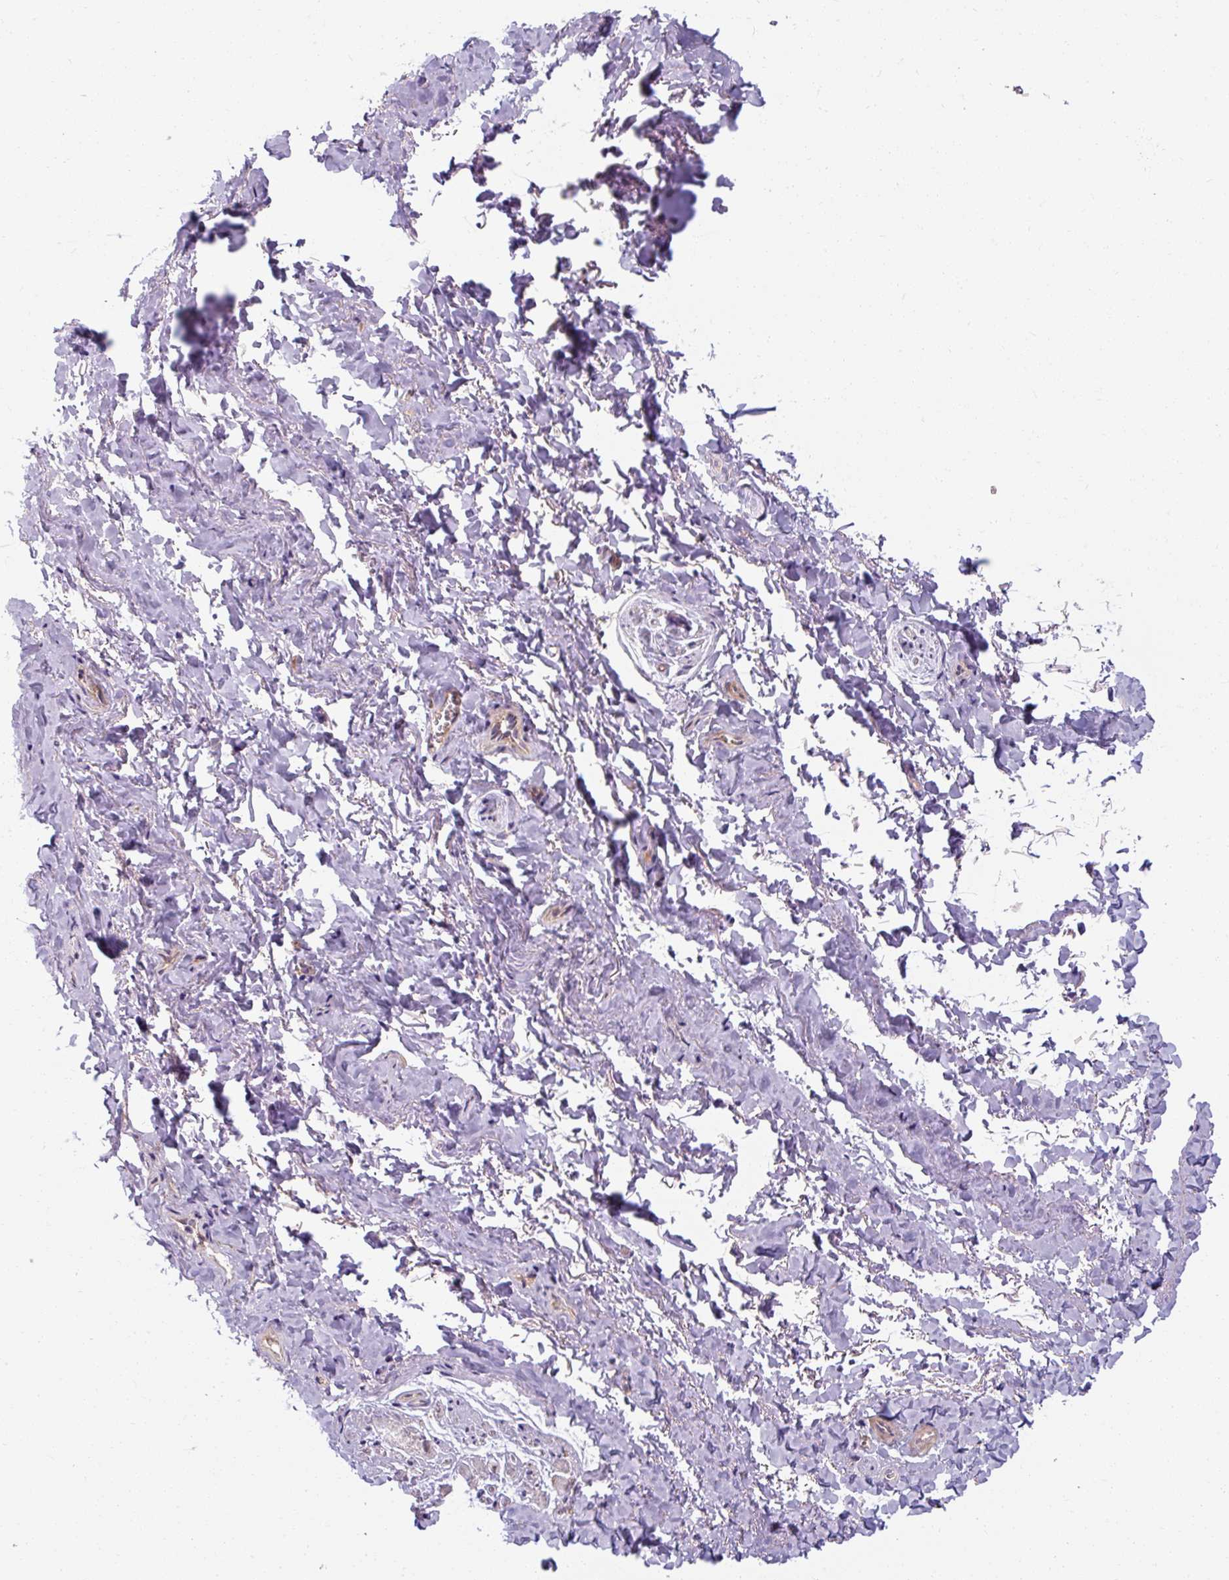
{"staining": {"intensity": "negative", "quantity": "none", "location": "none"}, "tissue": "adipose tissue", "cell_type": "Adipocytes", "image_type": "normal", "snomed": [{"axis": "morphology", "description": "Normal tissue, NOS"}, {"axis": "topography", "description": "Vulva"}, {"axis": "topography", "description": "Vagina"}, {"axis": "topography", "description": "Peripheral nerve tissue"}], "caption": "There is no significant positivity in adipocytes of adipose tissue. The staining is performed using DAB (3,3'-diaminobenzidine) brown chromogen with nuclei counter-stained in using hematoxylin.", "gene": "TBC1D4", "patient": {"sex": "female", "age": 66}}